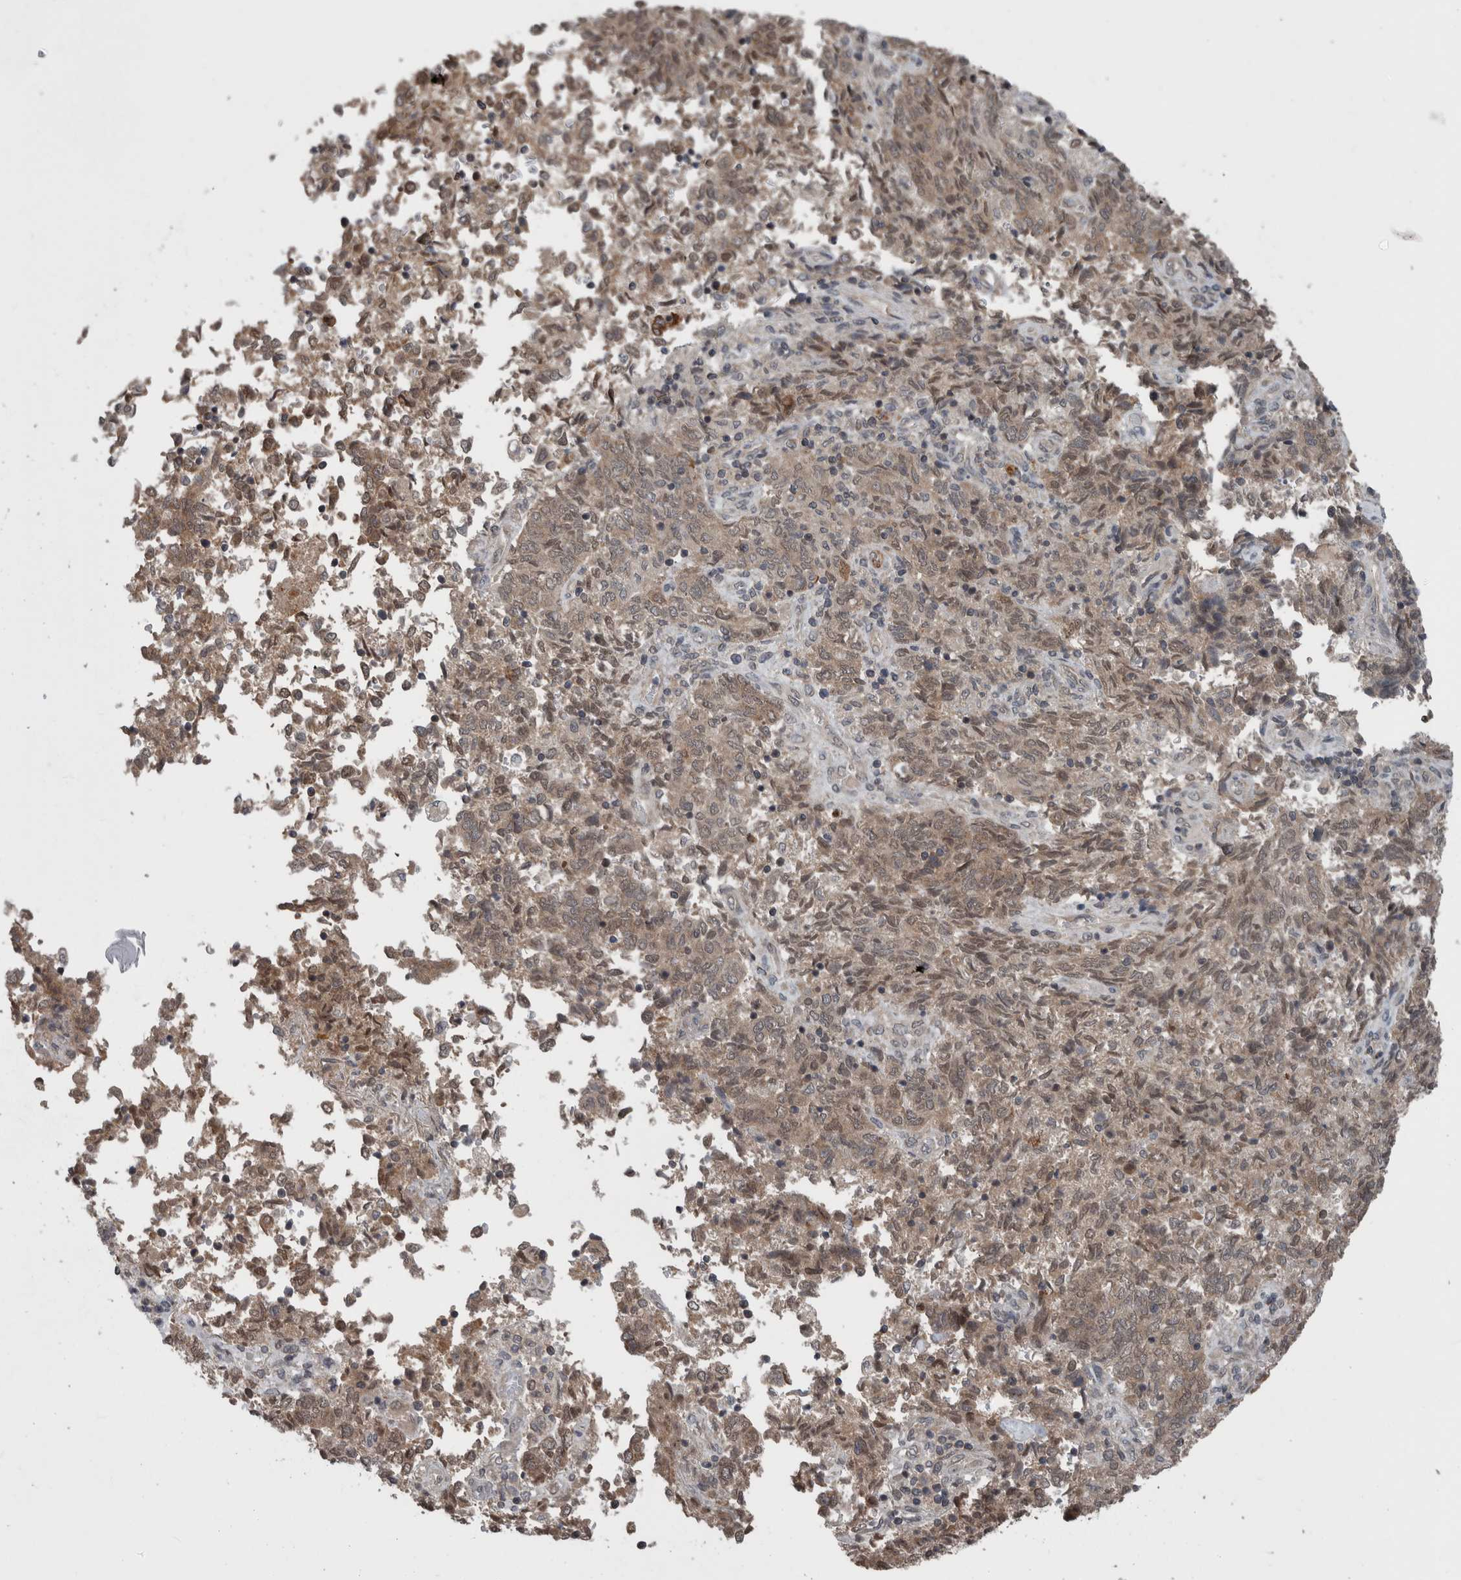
{"staining": {"intensity": "weak", "quantity": ">75%", "location": "cytoplasmic/membranous"}, "tissue": "endometrial cancer", "cell_type": "Tumor cells", "image_type": "cancer", "snomed": [{"axis": "morphology", "description": "Adenocarcinoma, NOS"}, {"axis": "topography", "description": "Endometrium"}], "caption": "This image shows immunohistochemistry staining of human endometrial cancer (adenocarcinoma), with low weak cytoplasmic/membranous staining in approximately >75% of tumor cells.", "gene": "ENY2", "patient": {"sex": "female", "age": 80}}